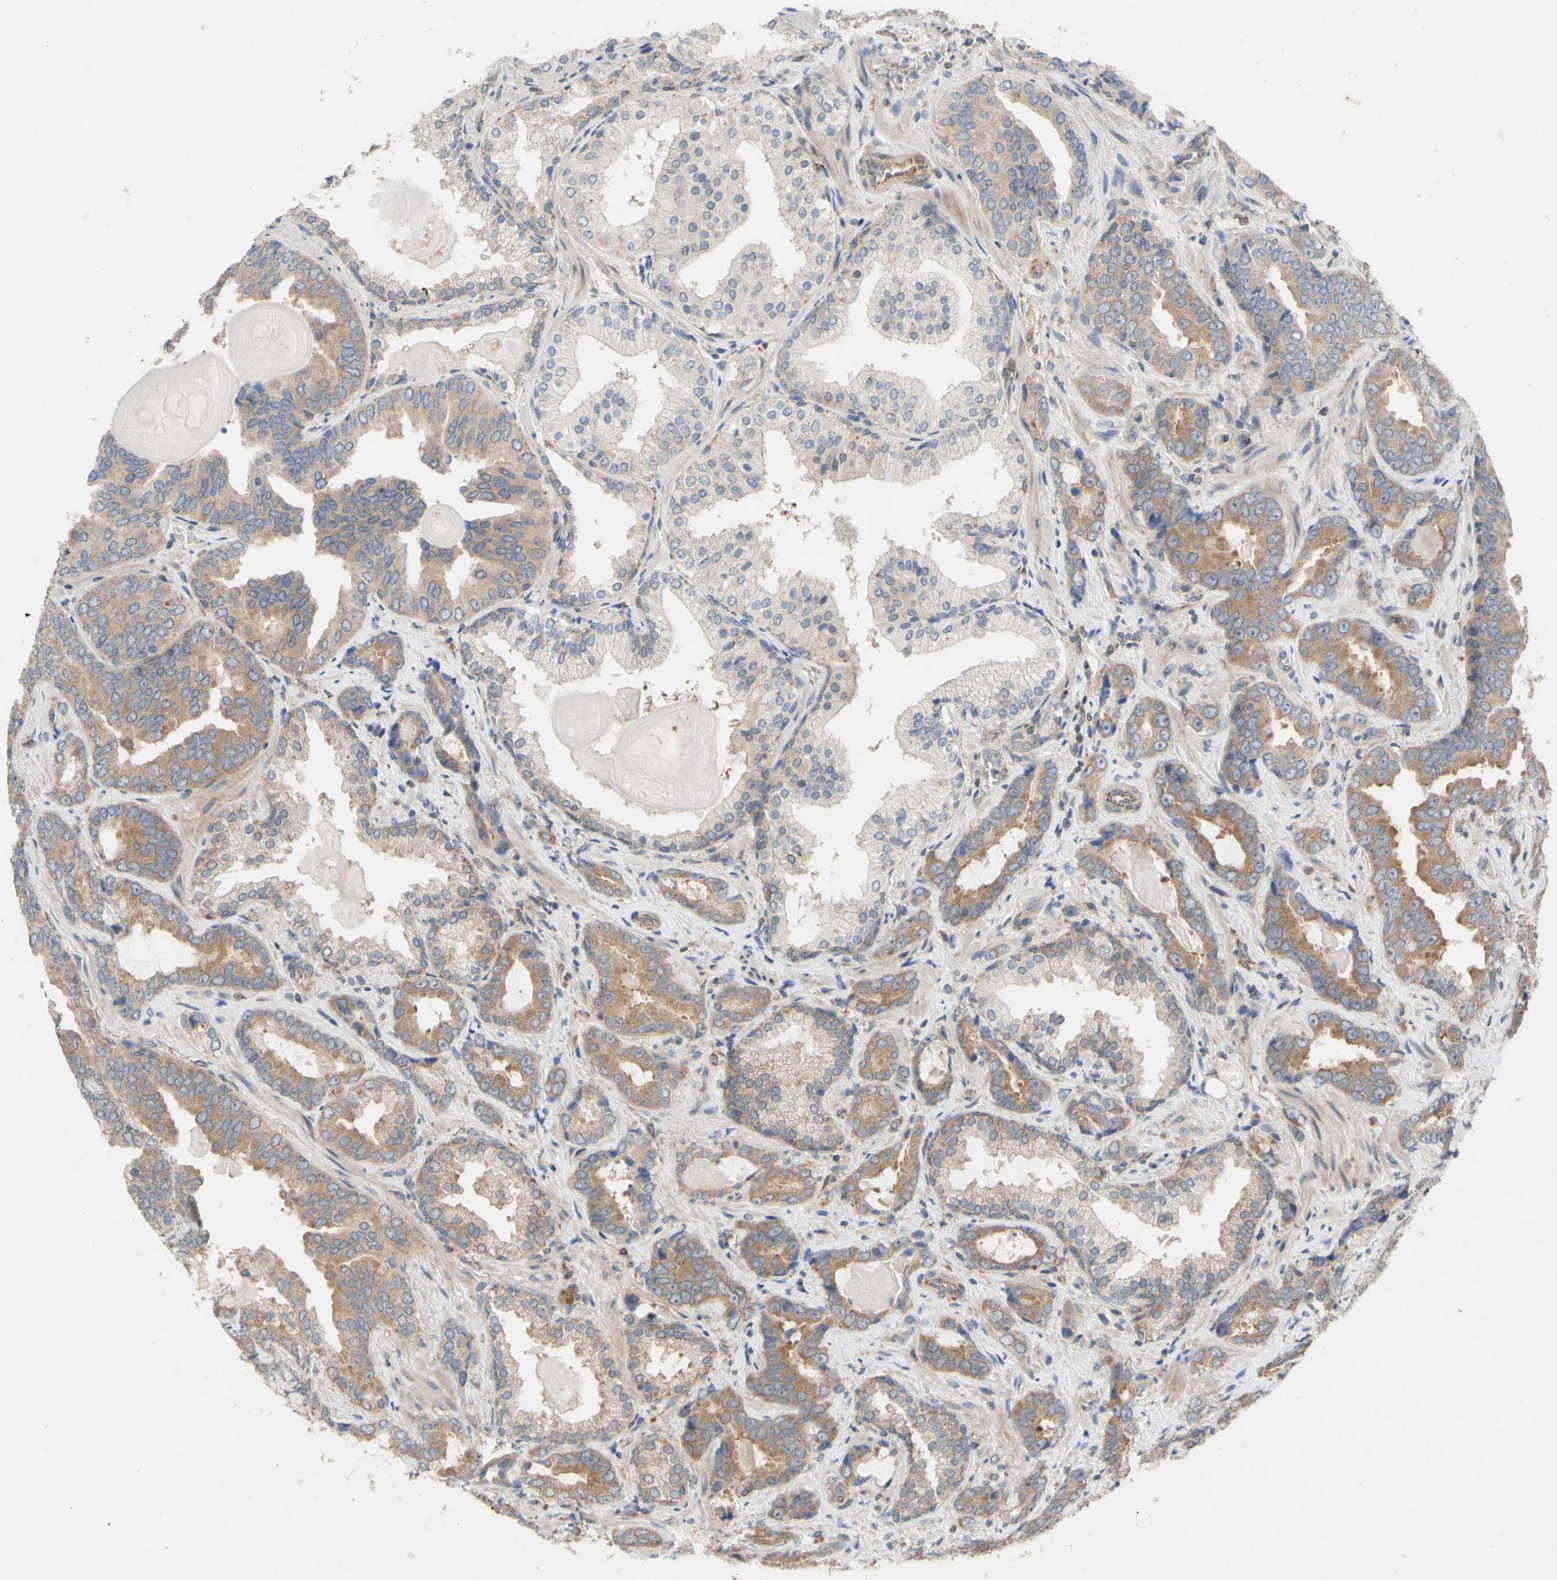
{"staining": {"intensity": "moderate", "quantity": ">75%", "location": "cytoplasmic/membranous"}, "tissue": "prostate cancer", "cell_type": "Tumor cells", "image_type": "cancer", "snomed": [{"axis": "morphology", "description": "Adenocarcinoma, Low grade"}, {"axis": "topography", "description": "Prostate"}], "caption": "Immunohistochemistry (IHC) of human prostate cancer demonstrates medium levels of moderate cytoplasmic/membranous positivity in approximately >75% of tumor cells.", "gene": "EIF2S3", "patient": {"sex": "male", "age": 60}}